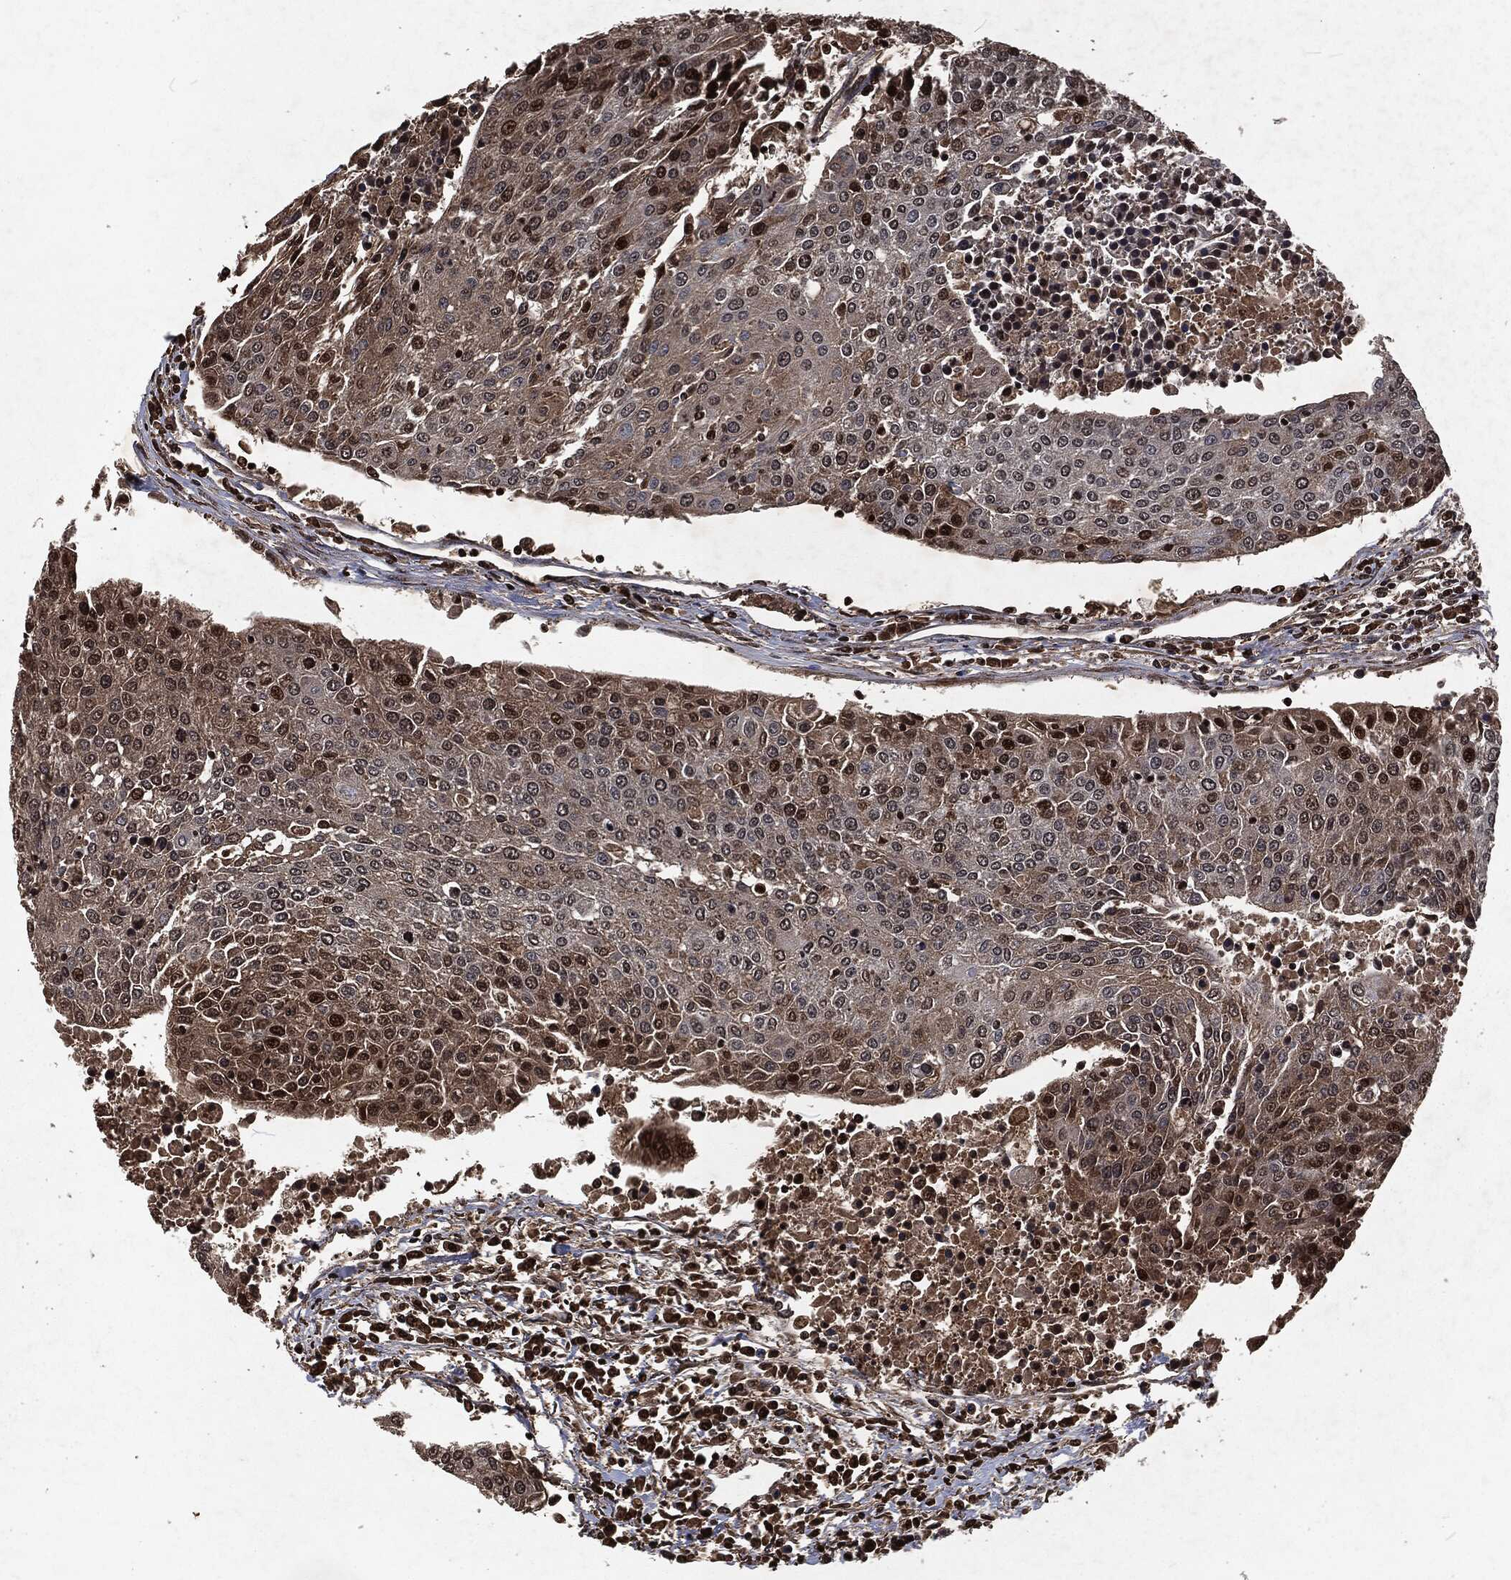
{"staining": {"intensity": "strong", "quantity": "<25%", "location": "nuclear"}, "tissue": "urothelial cancer", "cell_type": "Tumor cells", "image_type": "cancer", "snomed": [{"axis": "morphology", "description": "Urothelial carcinoma, High grade"}, {"axis": "topography", "description": "Urinary bladder"}], "caption": "An image of human high-grade urothelial carcinoma stained for a protein exhibits strong nuclear brown staining in tumor cells.", "gene": "SNAI1", "patient": {"sex": "female", "age": 85}}